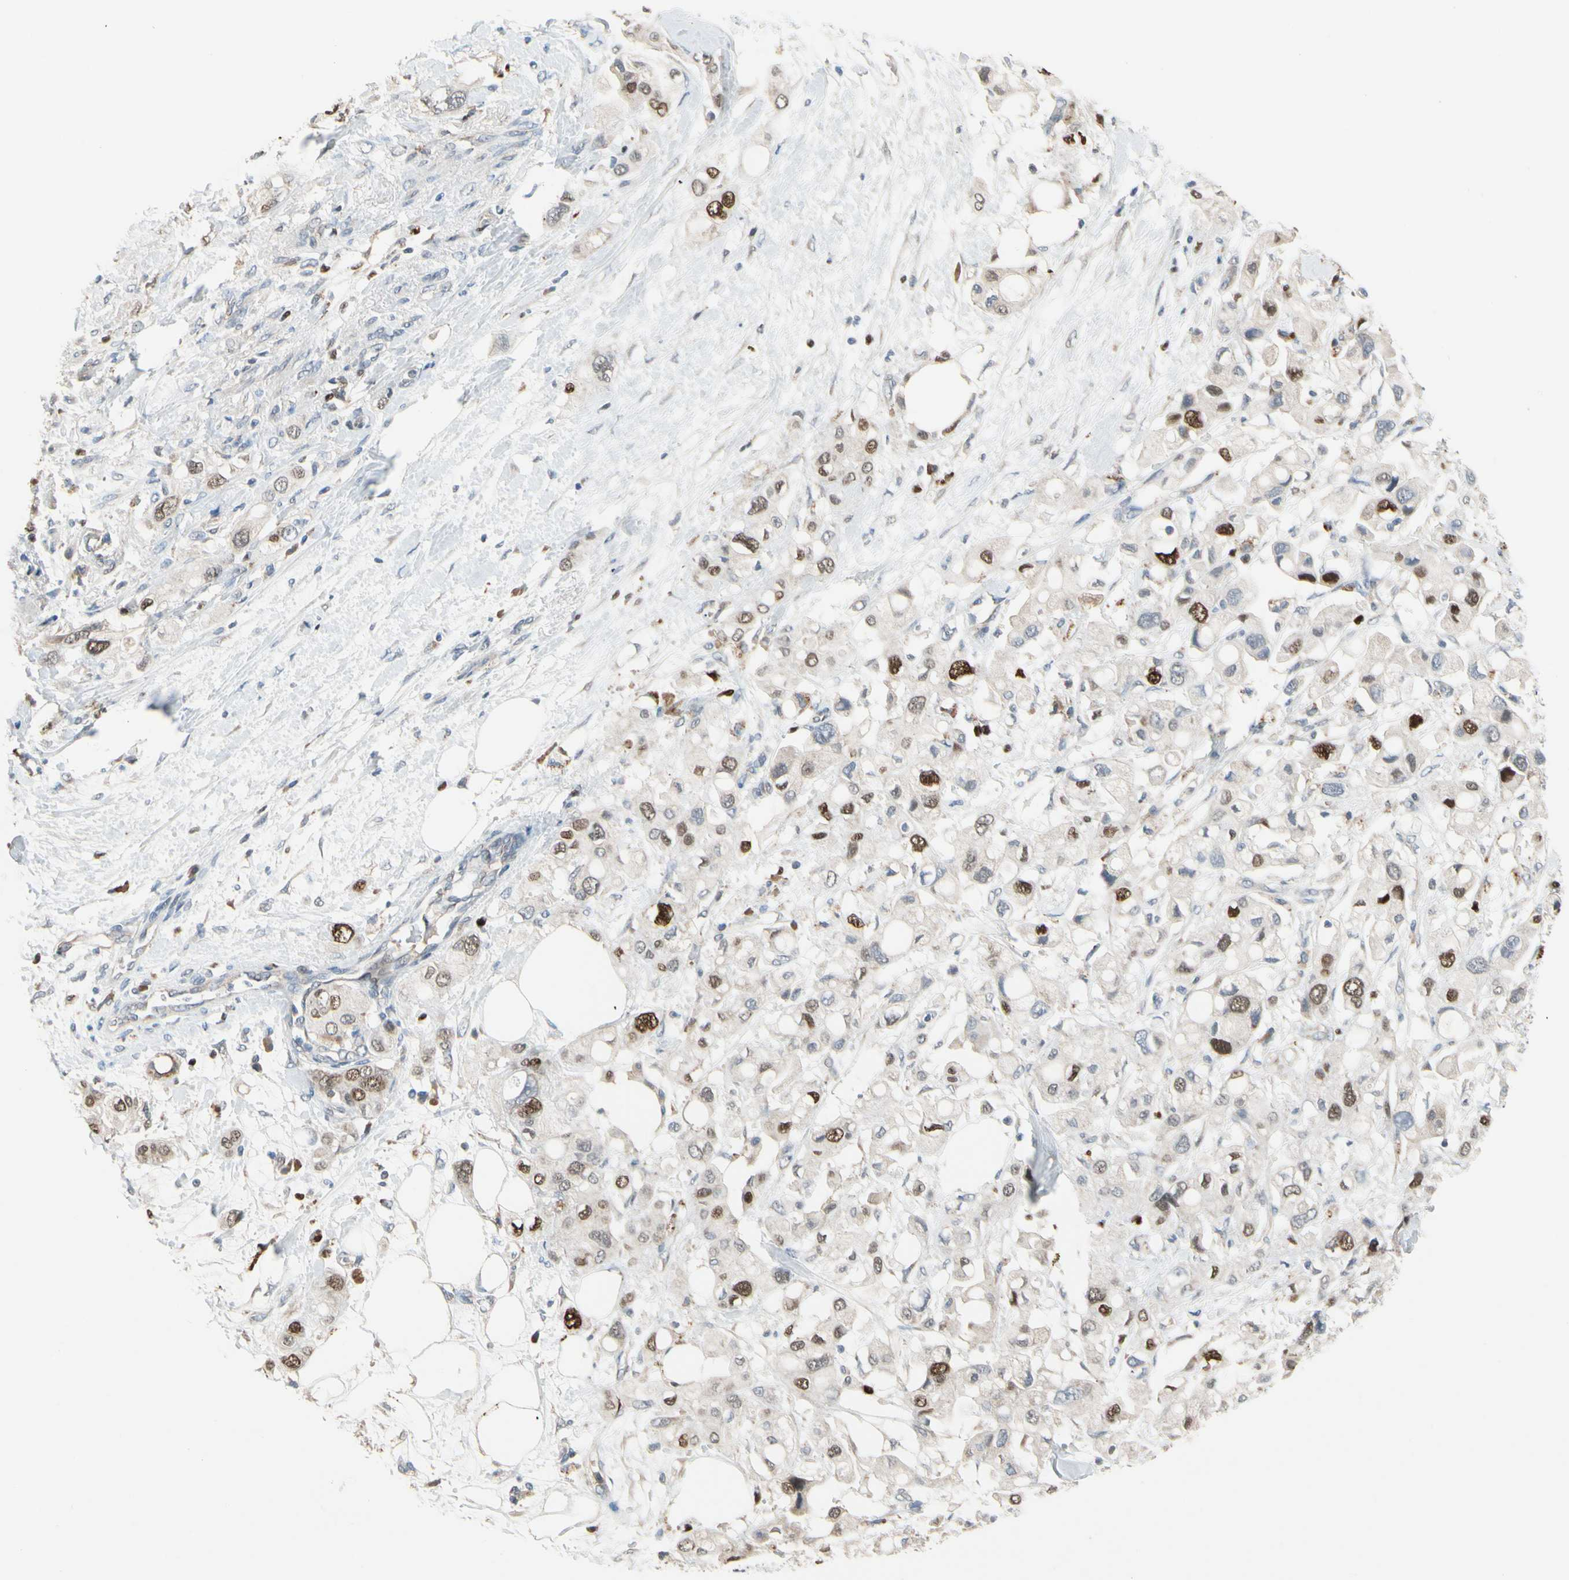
{"staining": {"intensity": "strong", "quantity": "25%-75%", "location": "nuclear"}, "tissue": "pancreatic cancer", "cell_type": "Tumor cells", "image_type": "cancer", "snomed": [{"axis": "morphology", "description": "Adenocarcinoma, NOS"}, {"axis": "topography", "description": "Pancreas"}], "caption": "There is high levels of strong nuclear expression in tumor cells of adenocarcinoma (pancreatic), as demonstrated by immunohistochemical staining (brown color).", "gene": "ZKSCAN4", "patient": {"sex": "female", "age": 56}}